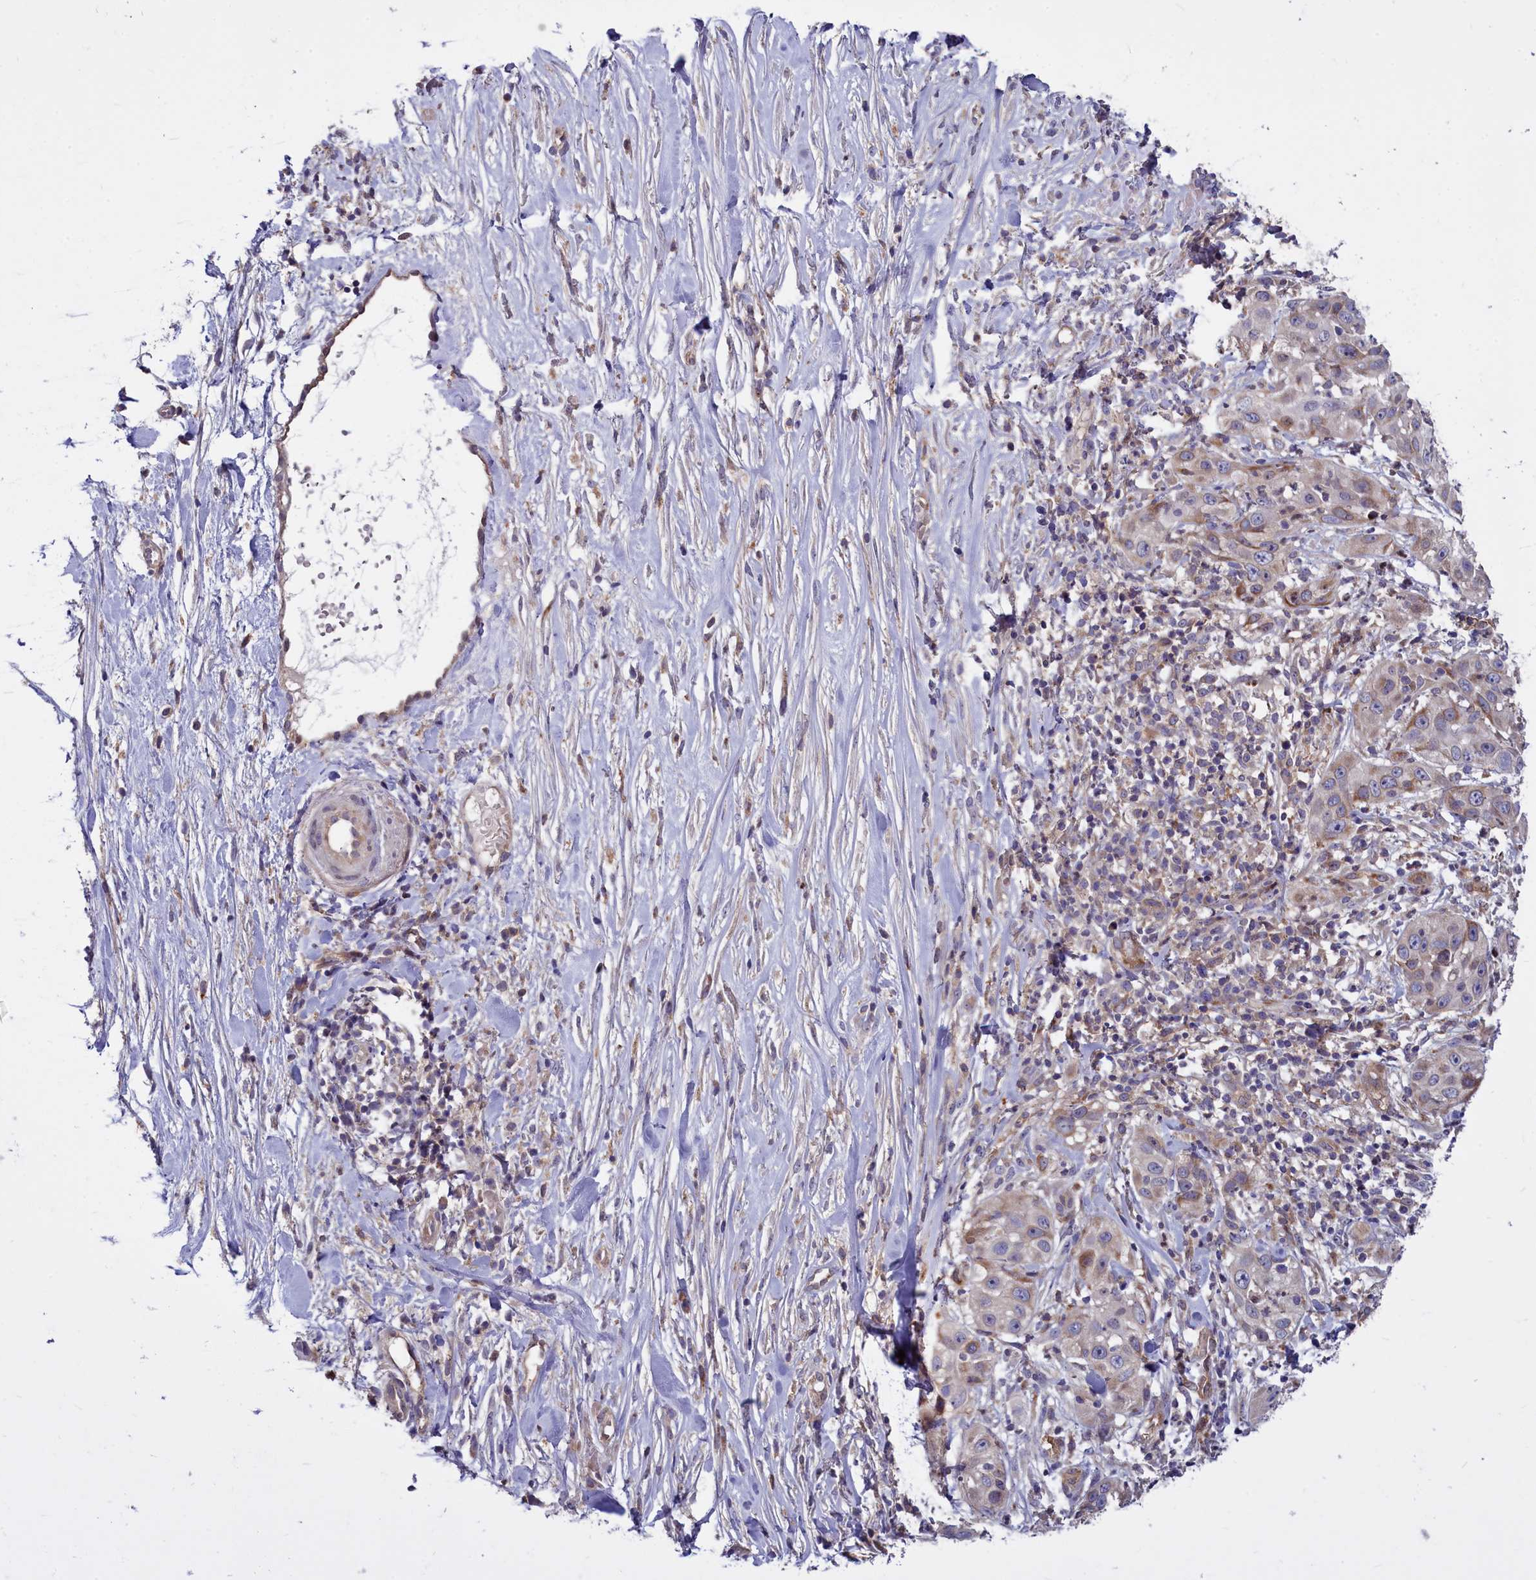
{"staining": {"intensity": "weak", "quantity": "<25%", "location": "cytoplasmic/membranous"}, "tissue": "skin cancer", "cell_type": "Tumor cells", "image_type": "cancer", "snomed": [{"axis": "morphology", "description": "Squamous cell carcinoma, NOS"}, {"axis": "topography", "description": "Skin"}], "caption": "Immunohistochemical staining of human skin cancer displays no significant expression in tumor cells.", "gene": "RAPGEF4", "patient": {"sex": "female", "age": 44}}